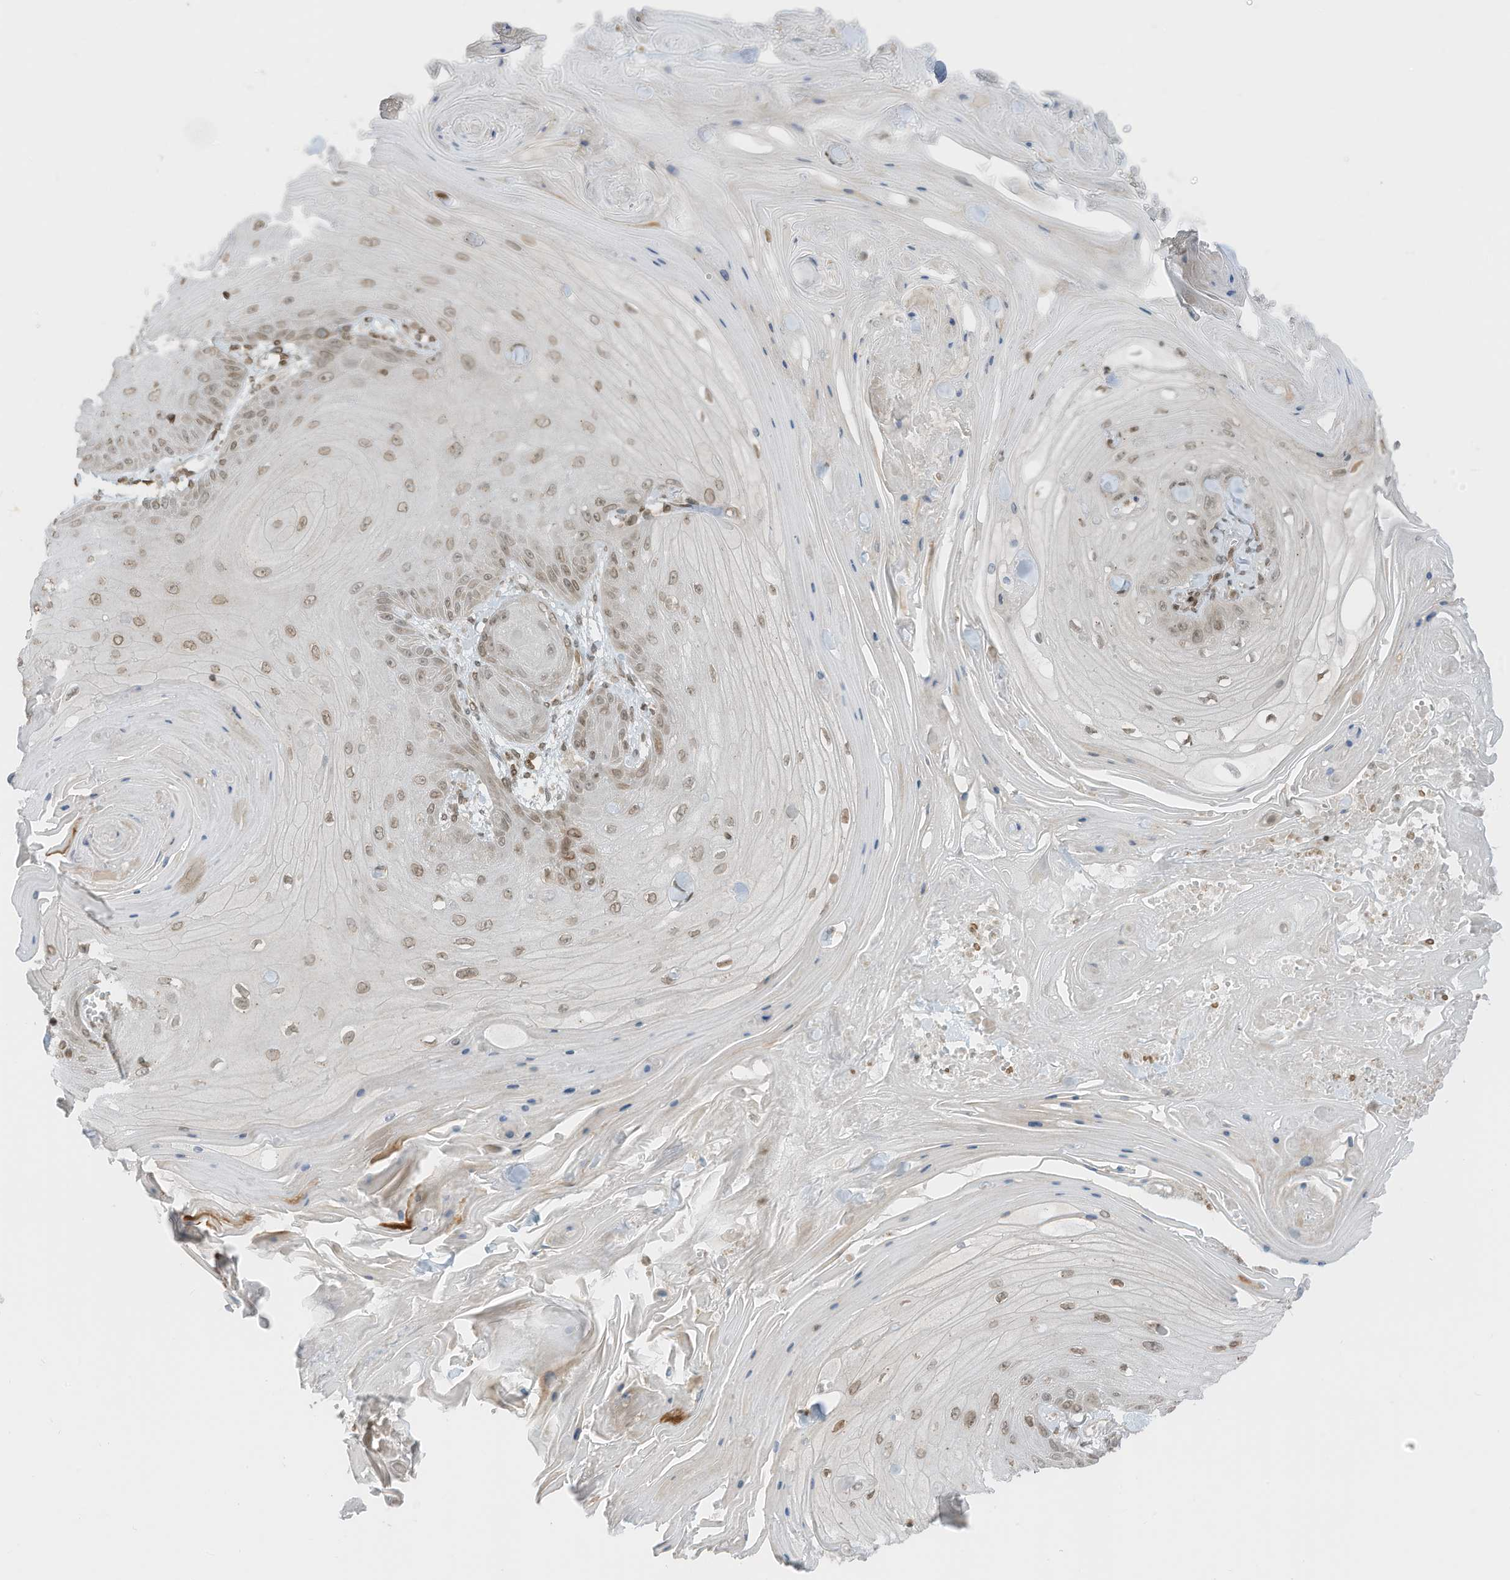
{"staining": {"intensity": "weak", "quantity": "25%-75%", "location": "cytoplasmic/membranous,nuclear"}, "tissue": "skin cancer", "cell_type": "Tumor cells", "image_type": "cancer", "snomed": [{"axis": "morphology", "description": "Squamous cell carcinoma, NOS"}, {"axis": "topography", "description": "Skin"}], "caption": "This histopathology image demonstrates IHC staining of human squamous cell carcinoma (skin), with low weak cytoplasmic/membranous and nuclear staining in about 25%-75% of tumor cells.", "gene": "RABL3", "patient": {"sex": "male", "age": 74}}